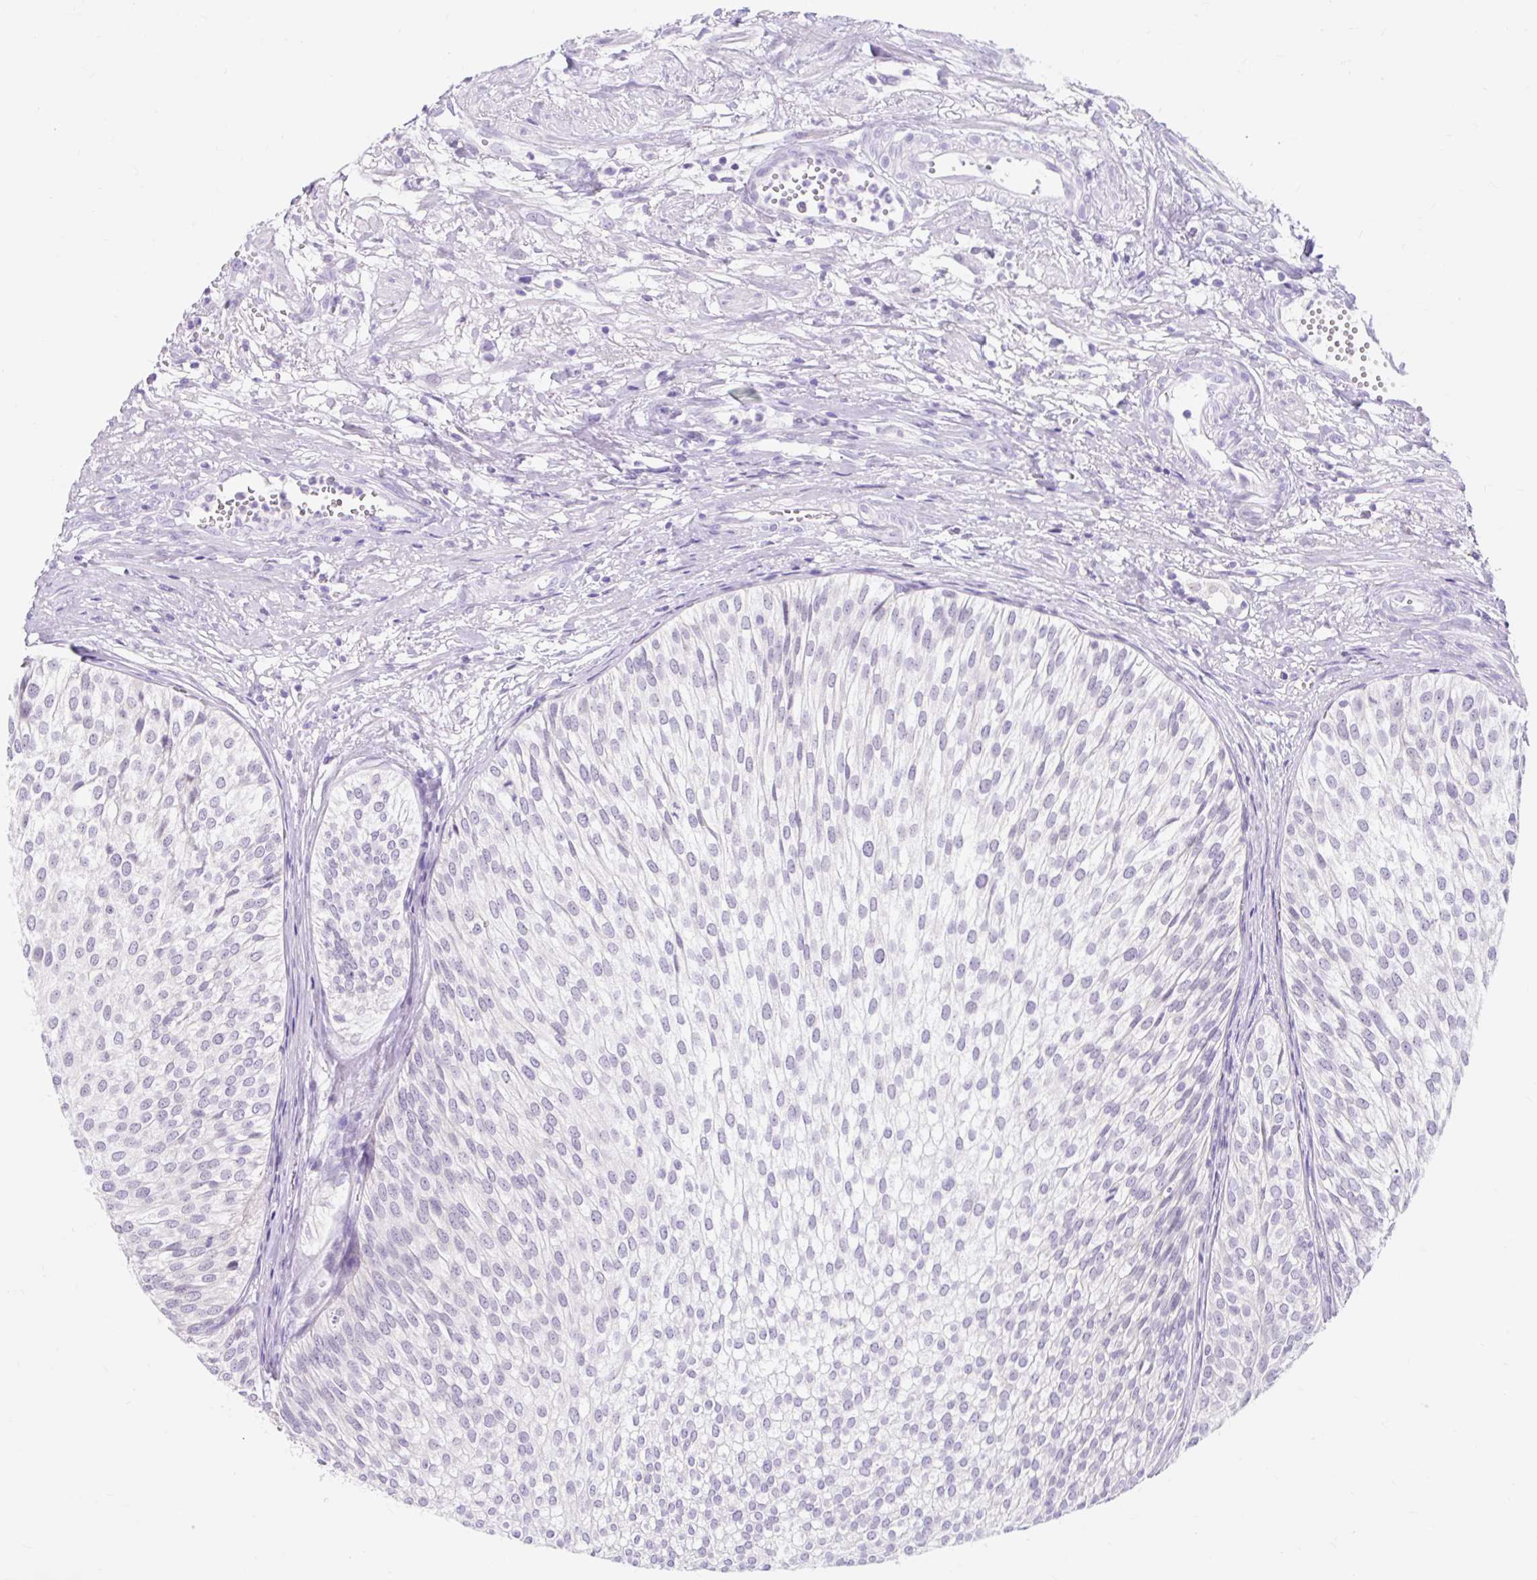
{"staining": {"intensity": "negative", "quantity": "none", "location": "none"}, "tissue": "urothelial cancer", "cell_type": "Tumor cells", "image_type": "cancer", "snomed": [{"axis": "morphology", "description": "Urothelial carcinoma, Low grade"}, {"axis": "topography", "description": "Urinary bladder"}], "caption": "The image displays no staining of tumor cells in low-grade urothelial carcinoma. Brightfield microscopy of immunohistochemistry (IHC) stained with DAB (3,3'-diaminobenzidine) (brown) and hematoxylin (blue), captured at high magnification.", "gene": "ITPK1", "patient": {"sex": "male", "age": 91}}